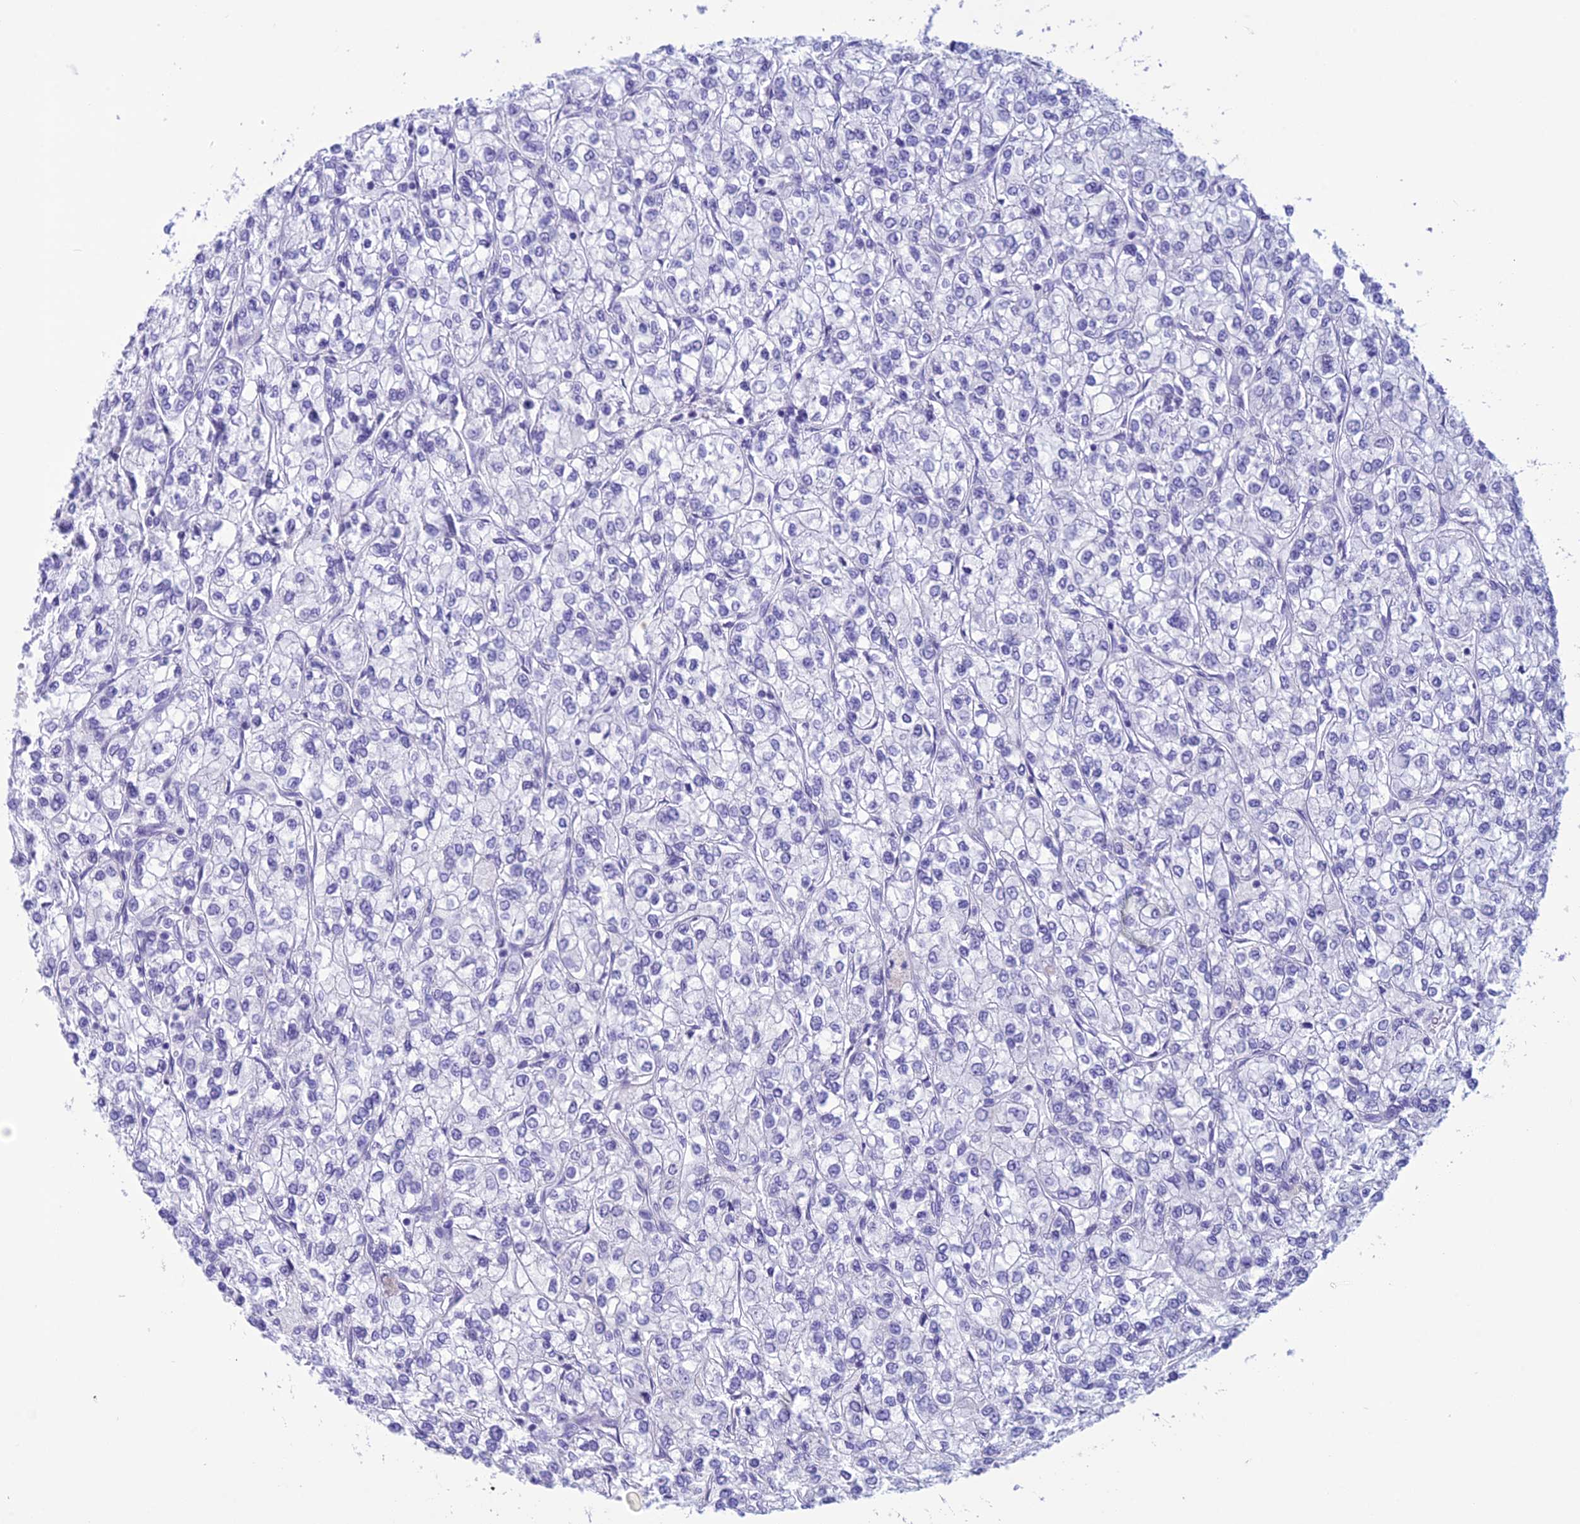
{"staining": {"intensity": "negative", "quantity": "none", "location": "none"}, "tissue": "renal cancer", "cell_type": "Tumor cells", "image_type": "cancer", "snomed": [{"axis": "morphology", "description": "Adenocarcinoma, NOS"}, {"axis": "topography", "description": "Kidney"}], "caption": "IHC histopathology image of neoplastic tissue: adenocarcinoma (renal) stained with DAB (3,3'-diaminobenzidine) exhibits no significant protein expression in tumor cells.", "gene": "TRAM1L1", "patient": {"sex": "male", "age": 80}}